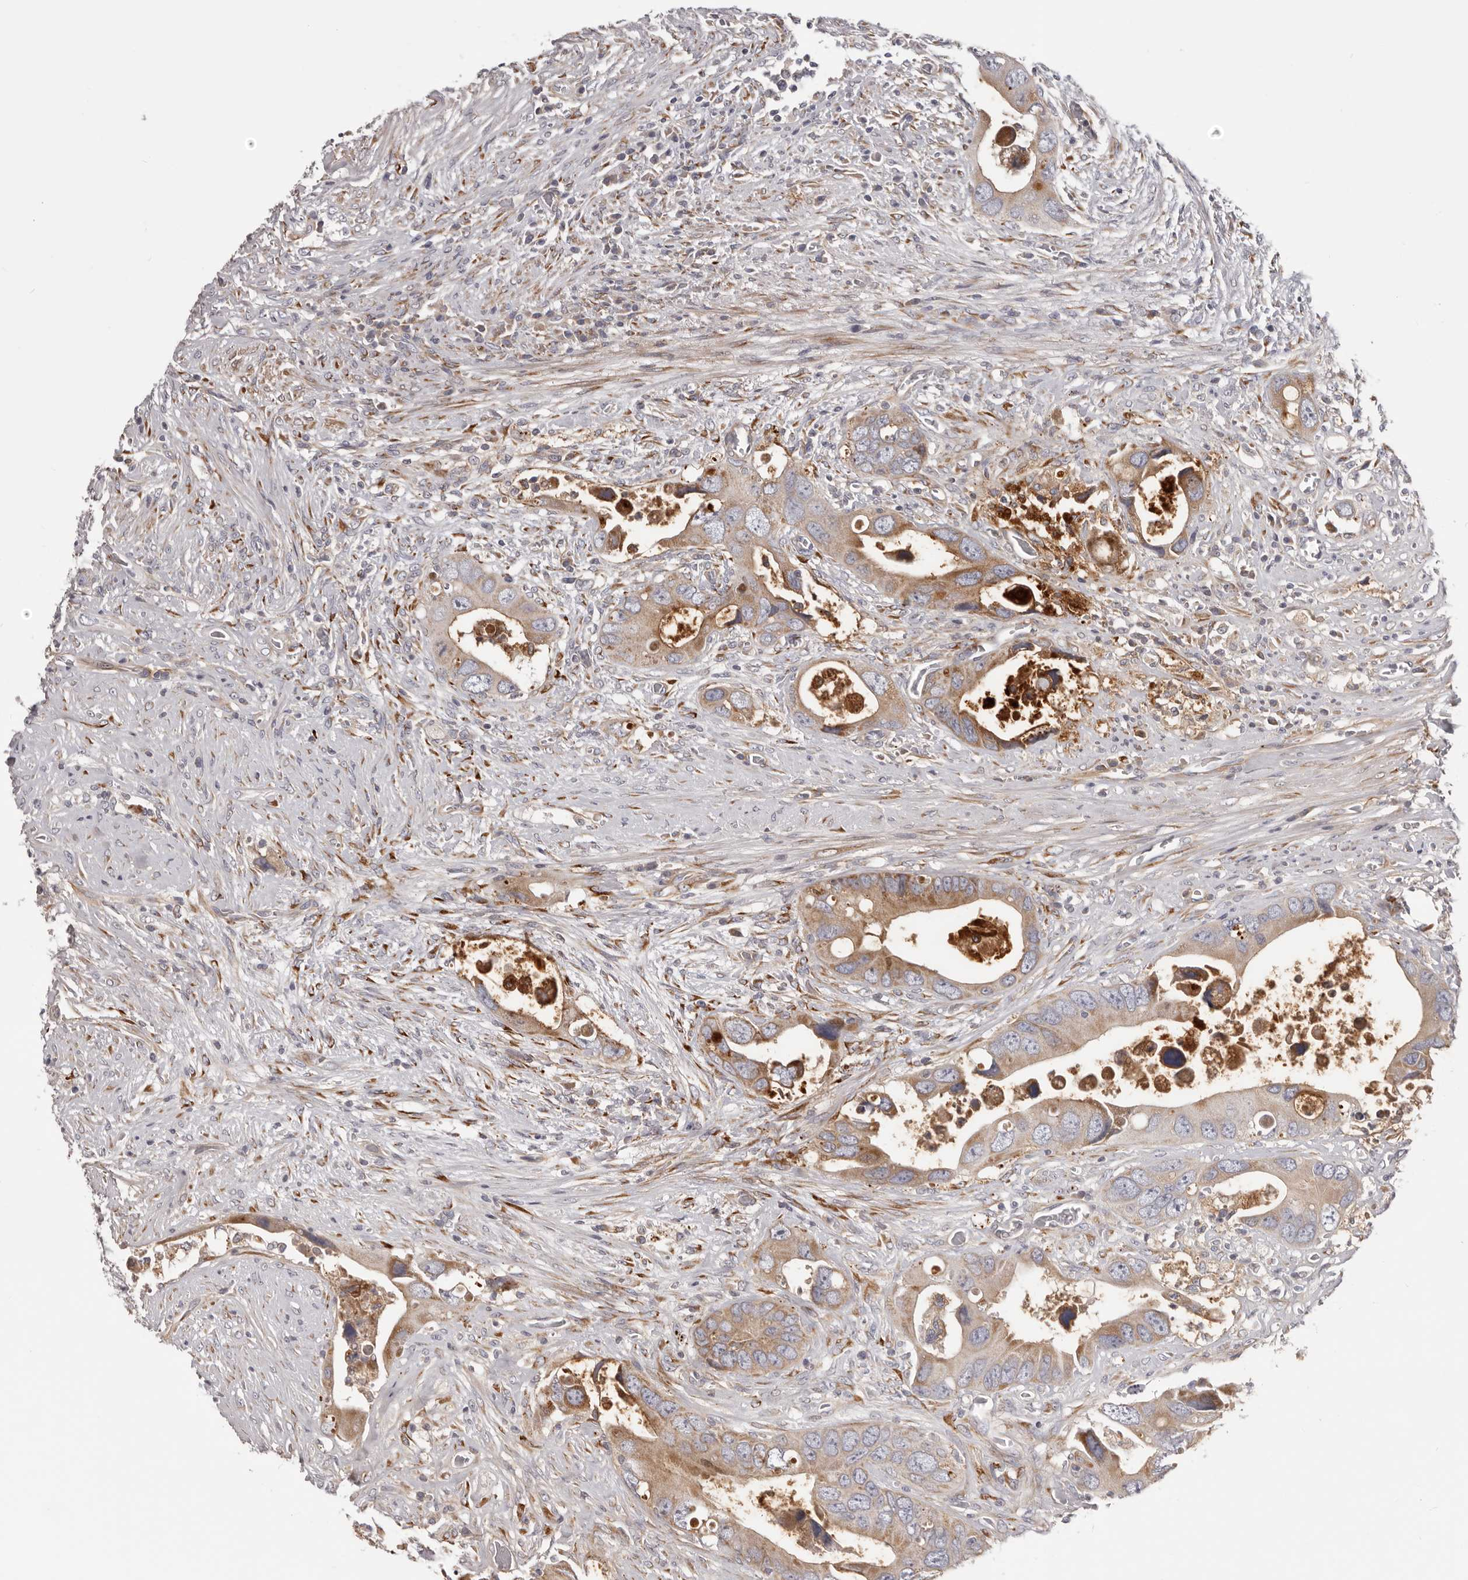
{"staining": {"intensity": "moderate", "quantity": ">75%", "location": "cytoplasmic/membranous"}, "tissue": "colorectal cancer", "cell_type": "Tumor cells", "image_type": "cancer", "snomed": [{"axis": "morphology", "description": "Adenocarcinoma, NOS"}, {"axis": "topography", "description": "Rectum"}], "caption": "A brown stain highlights moderate cytoplasmic/membranous expression of a protein in human colorectal cancer tumor cells. The staining is performed using DAB (3,3'-diaminobenzidine) brown chromogen to label protein expression. The nuclei are counter-stained blue using hematoxylin.", "gene": "MRPS10", "patient": {"sex": "male", "age": 70}}